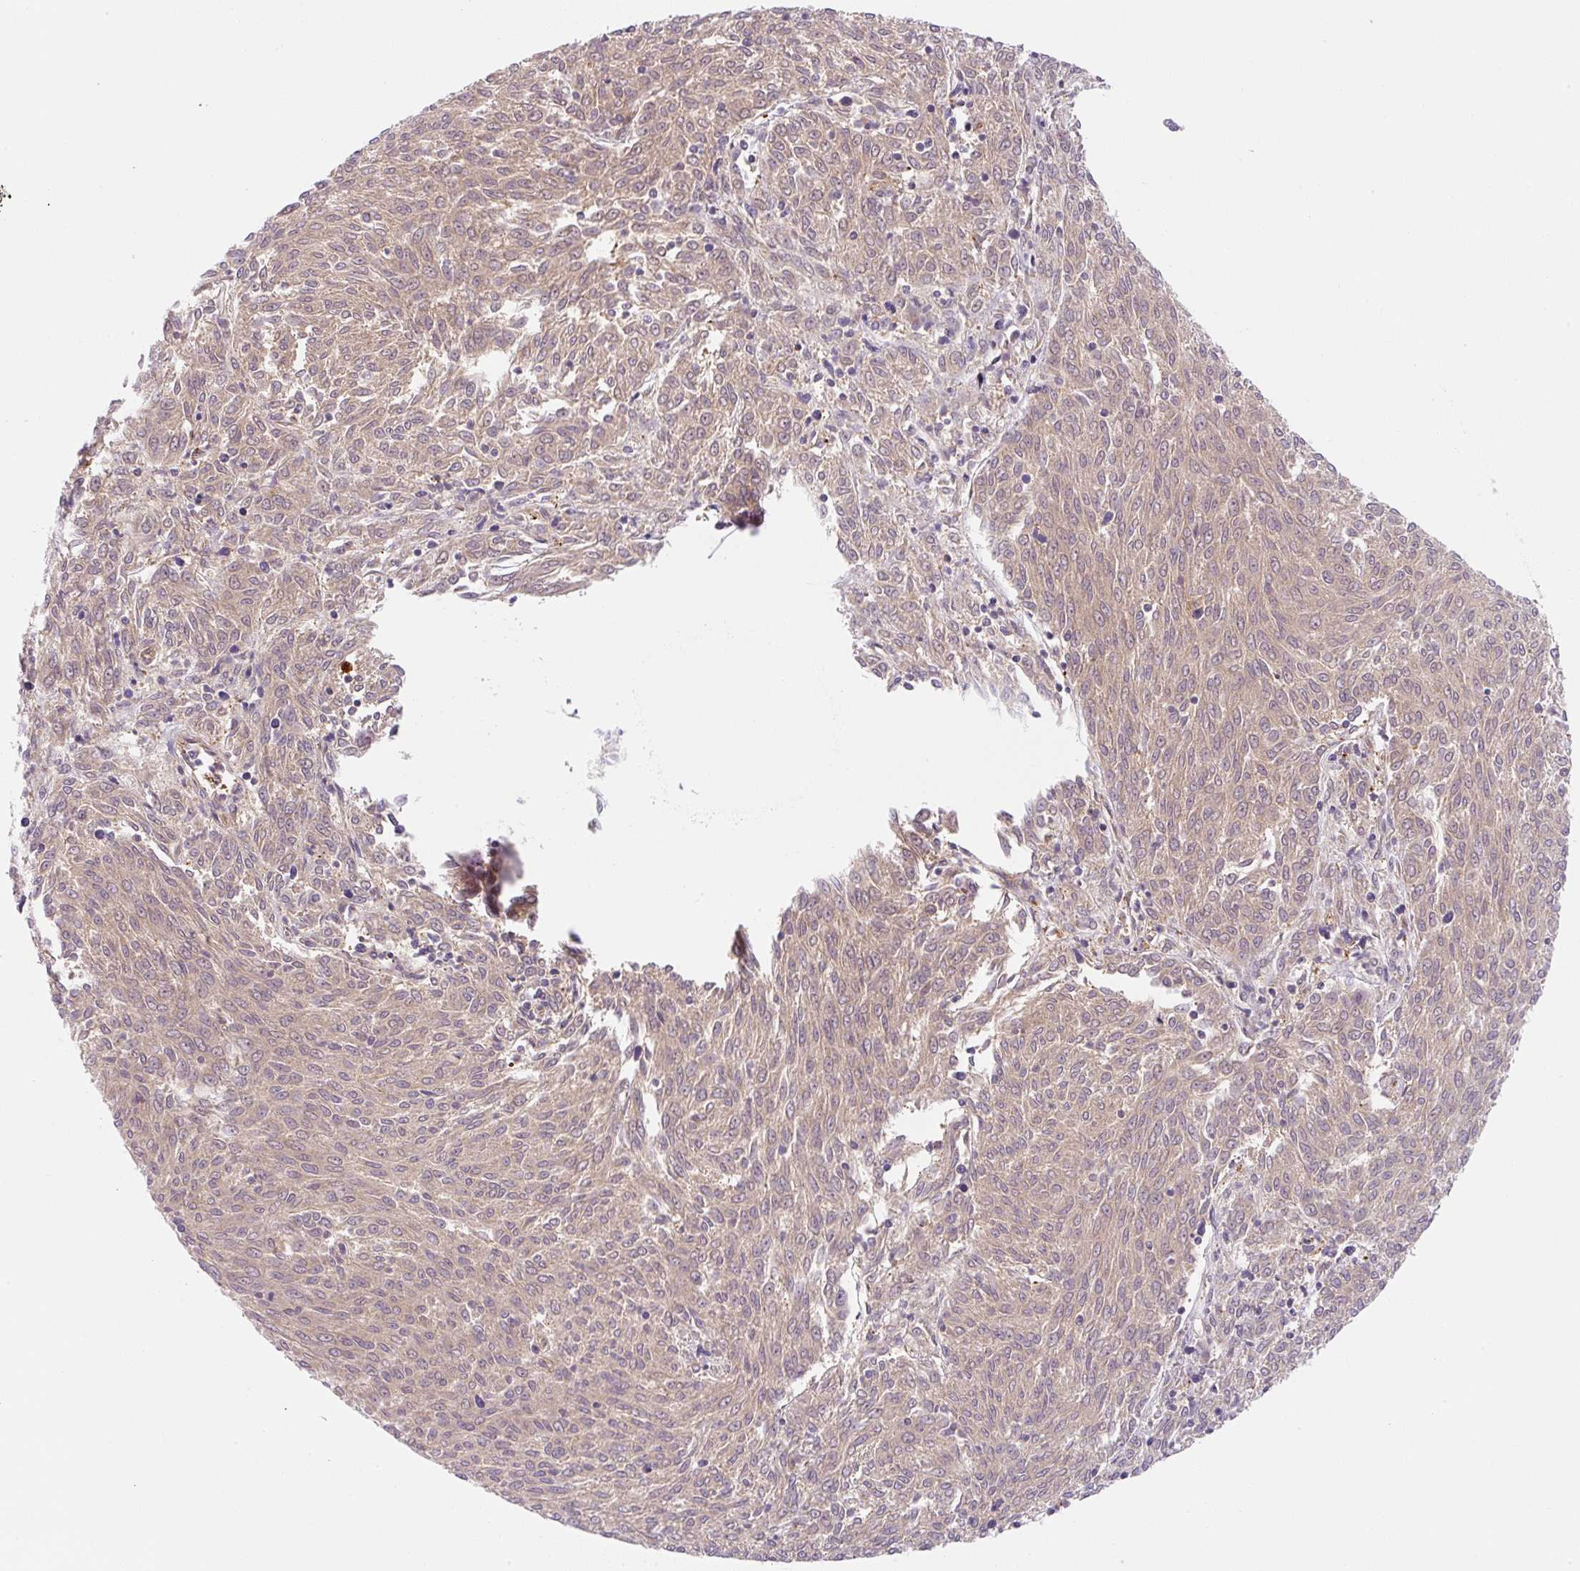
{"staining": {"intensity": "weak", "quantity": ">75%", "location": "cytoplasmic/membranous"}, "tissue": "melanoma", "cell_type": "Tumor cells", "image_type": "cancer", "snomed": [{"axis": "morphology", "description": "Malignant melanoma, NOS"}, {"axis": "topography", "description": "Skin"}], "caption": "Immunohistochemical staining of melanoma exhibits weak cytoplasmic/membranous protein expression in approximately >75% of tumor cells. (brown staining indicates protein expression, while blue staining denotes nuclei).", "gene": "OMA1", "patient": {"sex": "female", "age": 72}}